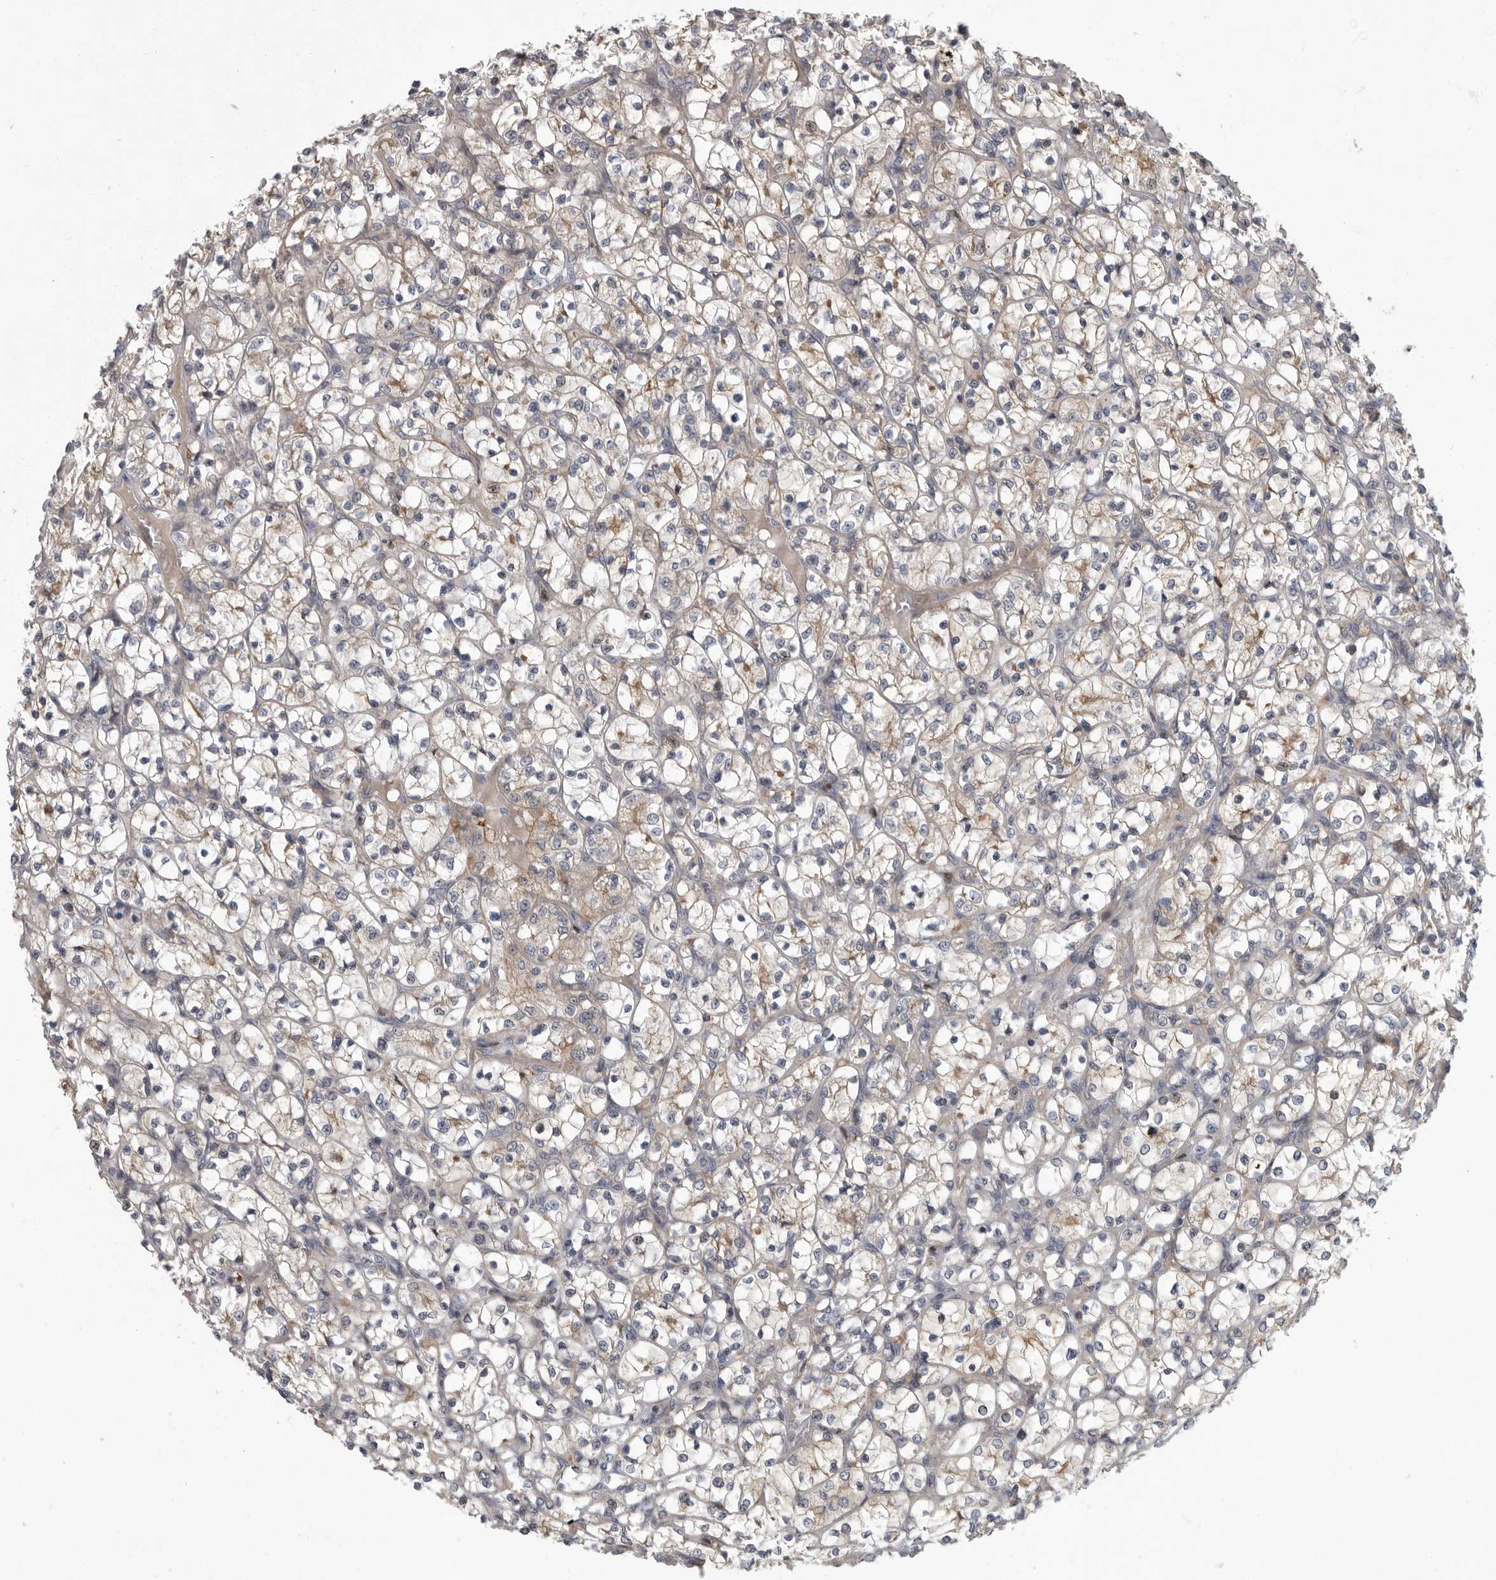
{"staining": {"intensity": "negative", "quantity": "none", "location": "none"}, "tissue": "renal cancer", "cell_type": "Tumor cells", "image_type": "cancer", "snomed": [{"axis": "morphology", "description": "Adenocarcinoma, NOS"}, {"axis": "topography", "description": "Kidney"}], "caption": "This is an immunohistochemistry photomicrograph of human renal cancer (adenocarcinoma). There is no positivity in tumor cells.", "gene": "PDE7A", "patient": {"sex": "female", "age": 69}}